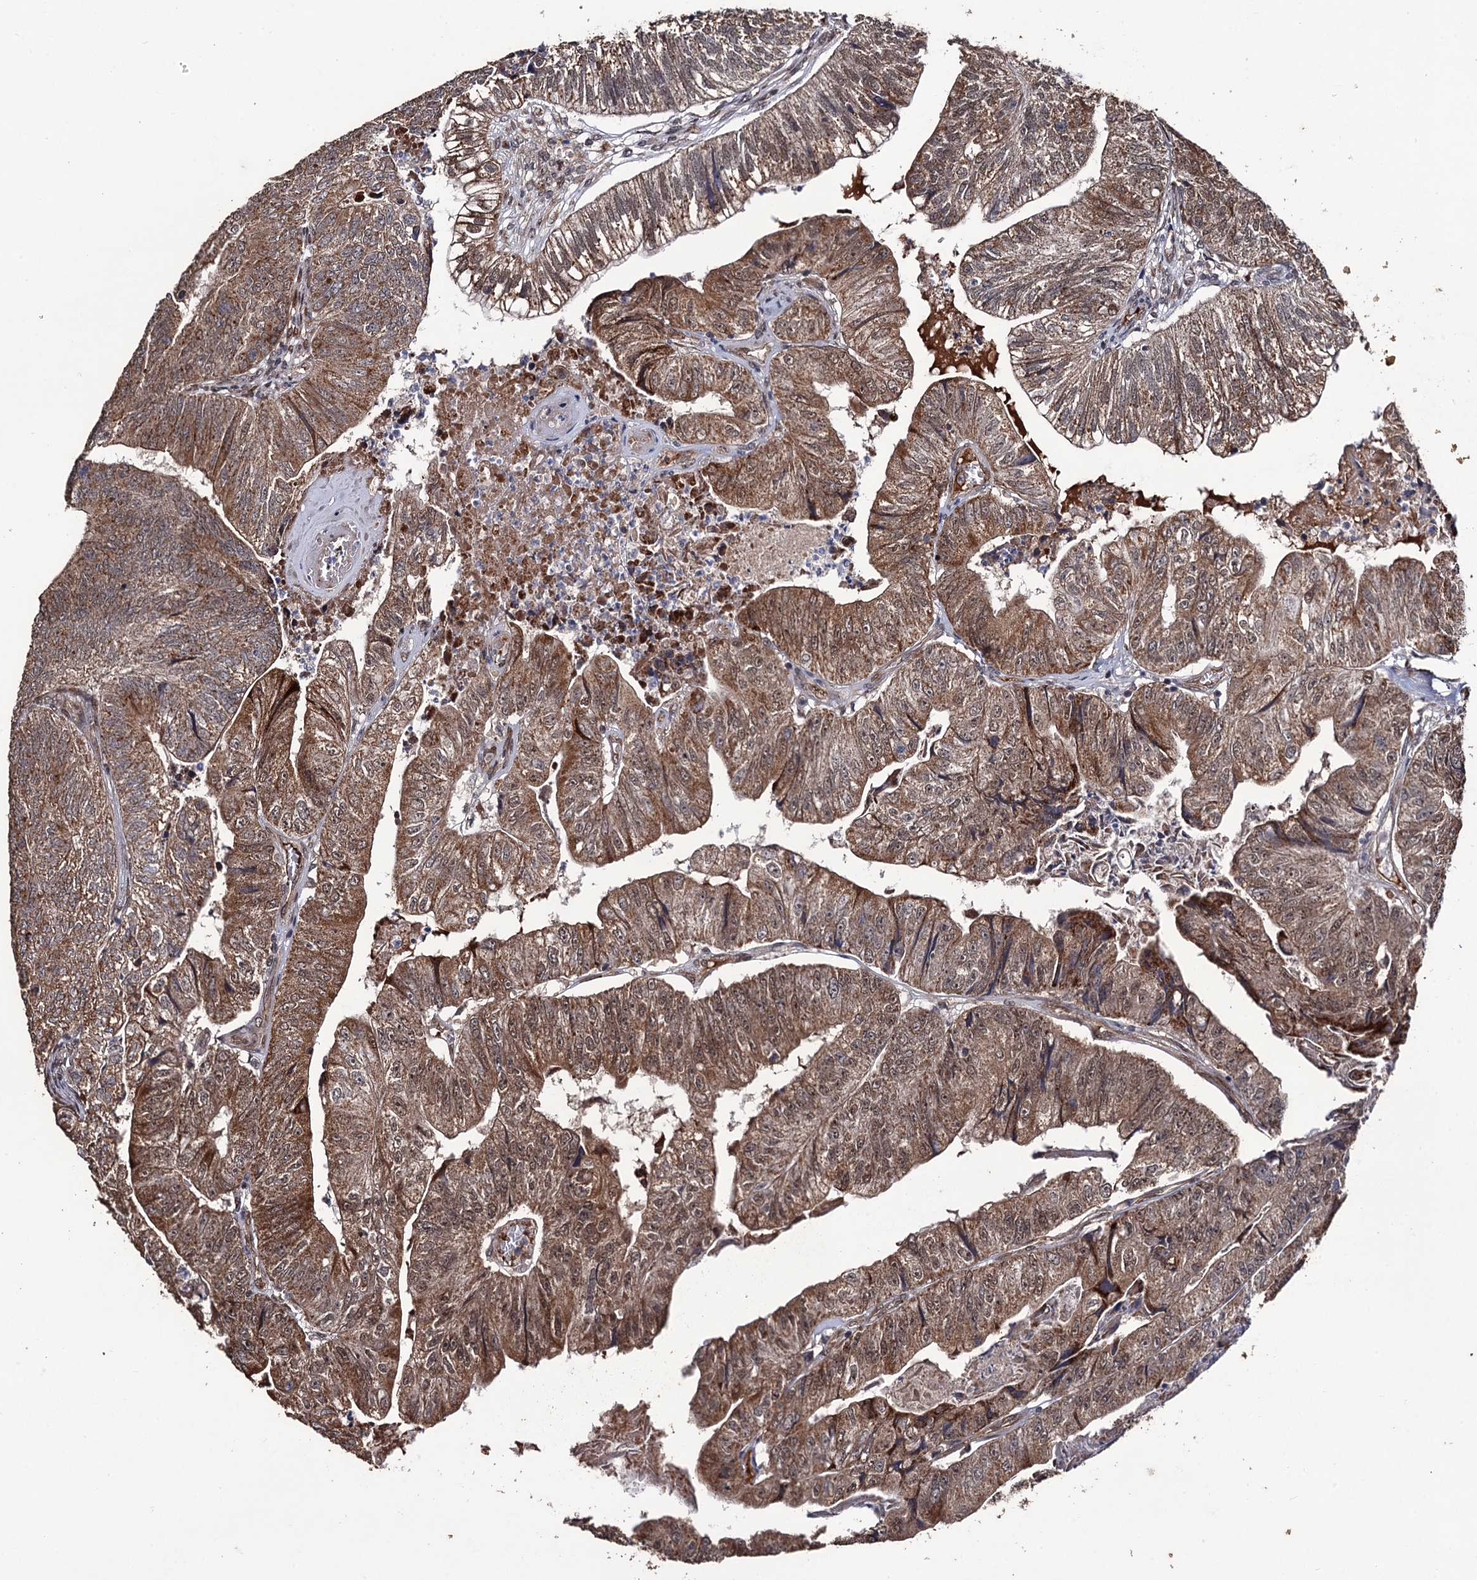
{"staining": {"intensity": "moderate", "quantity": ">75%", "location": "cytoplasmic/membranous"}, "tissue": "colorectal cancer", "cell_type": "Tumor cells", "image_type": "cancer", "snomed": [{"axis": "morphology", "description": "Adenocarcinoma, NOS"}, {"axis": "topography", "description": "Colon"}], "caption": "Colorectal cancer stained with a brown dye demonstrates moderate cytoplasmic/membranous positive staining in approximately >75% of tumor cells.", "gene": "LRRC63", "patient": {"sex": "female", "age": 67}}